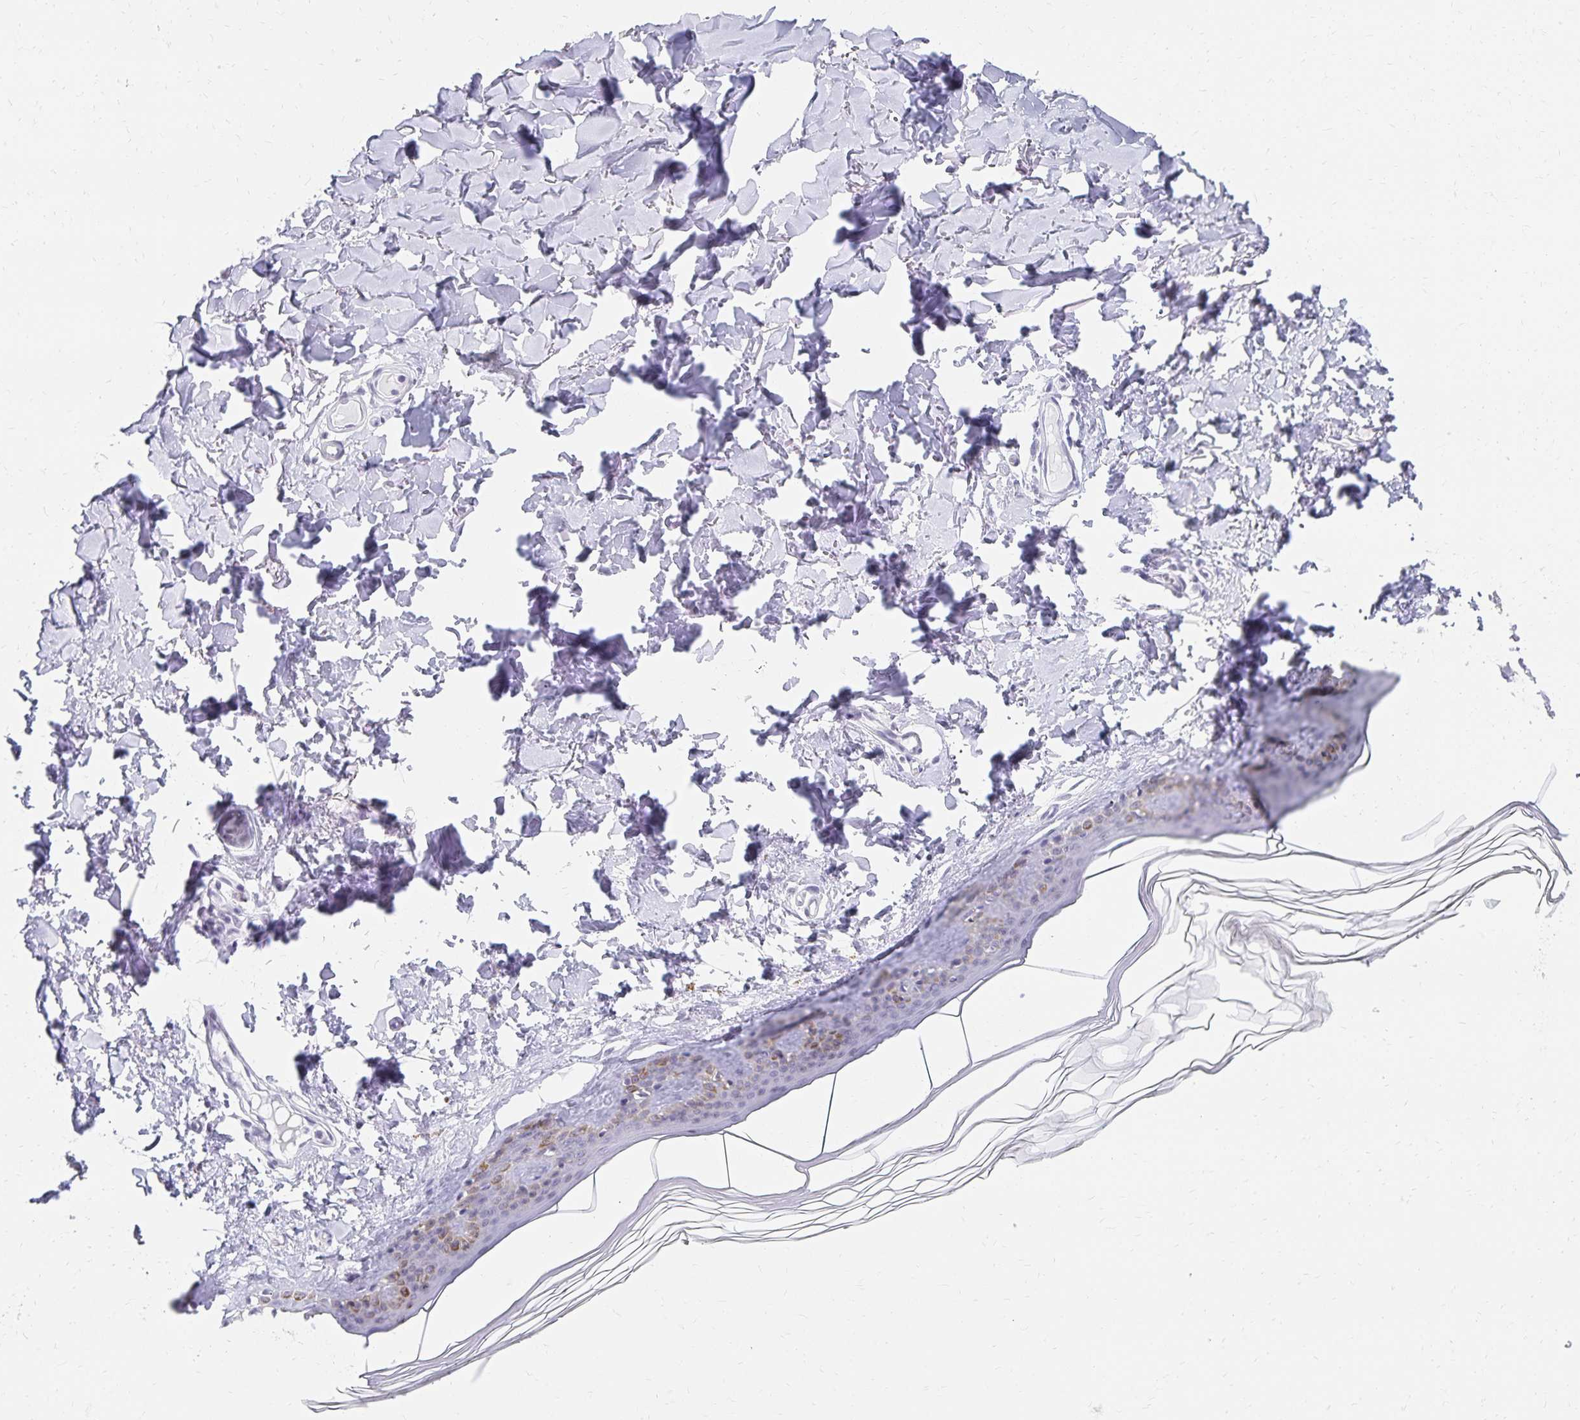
{"staining": {"intensity": "negative", "quantity": "none", "location": "none"}, "tissue": "skin", "cell_type": "Fibroblasts", "image_type": "normal", "snomed": [{"axis": "morphology", "description": "Normal tissue, NOS"}, {"axis": "topography", "description": "Skin"}, {"axis": "topography", "description": "Peripheral nerve tissue"}], "caption": "This is an immunohistochemistry image of benign human skin. There is no staining in fibroblasts.", "gene": "C20orf85", "patient": {"sex": "female", "age": 45}}